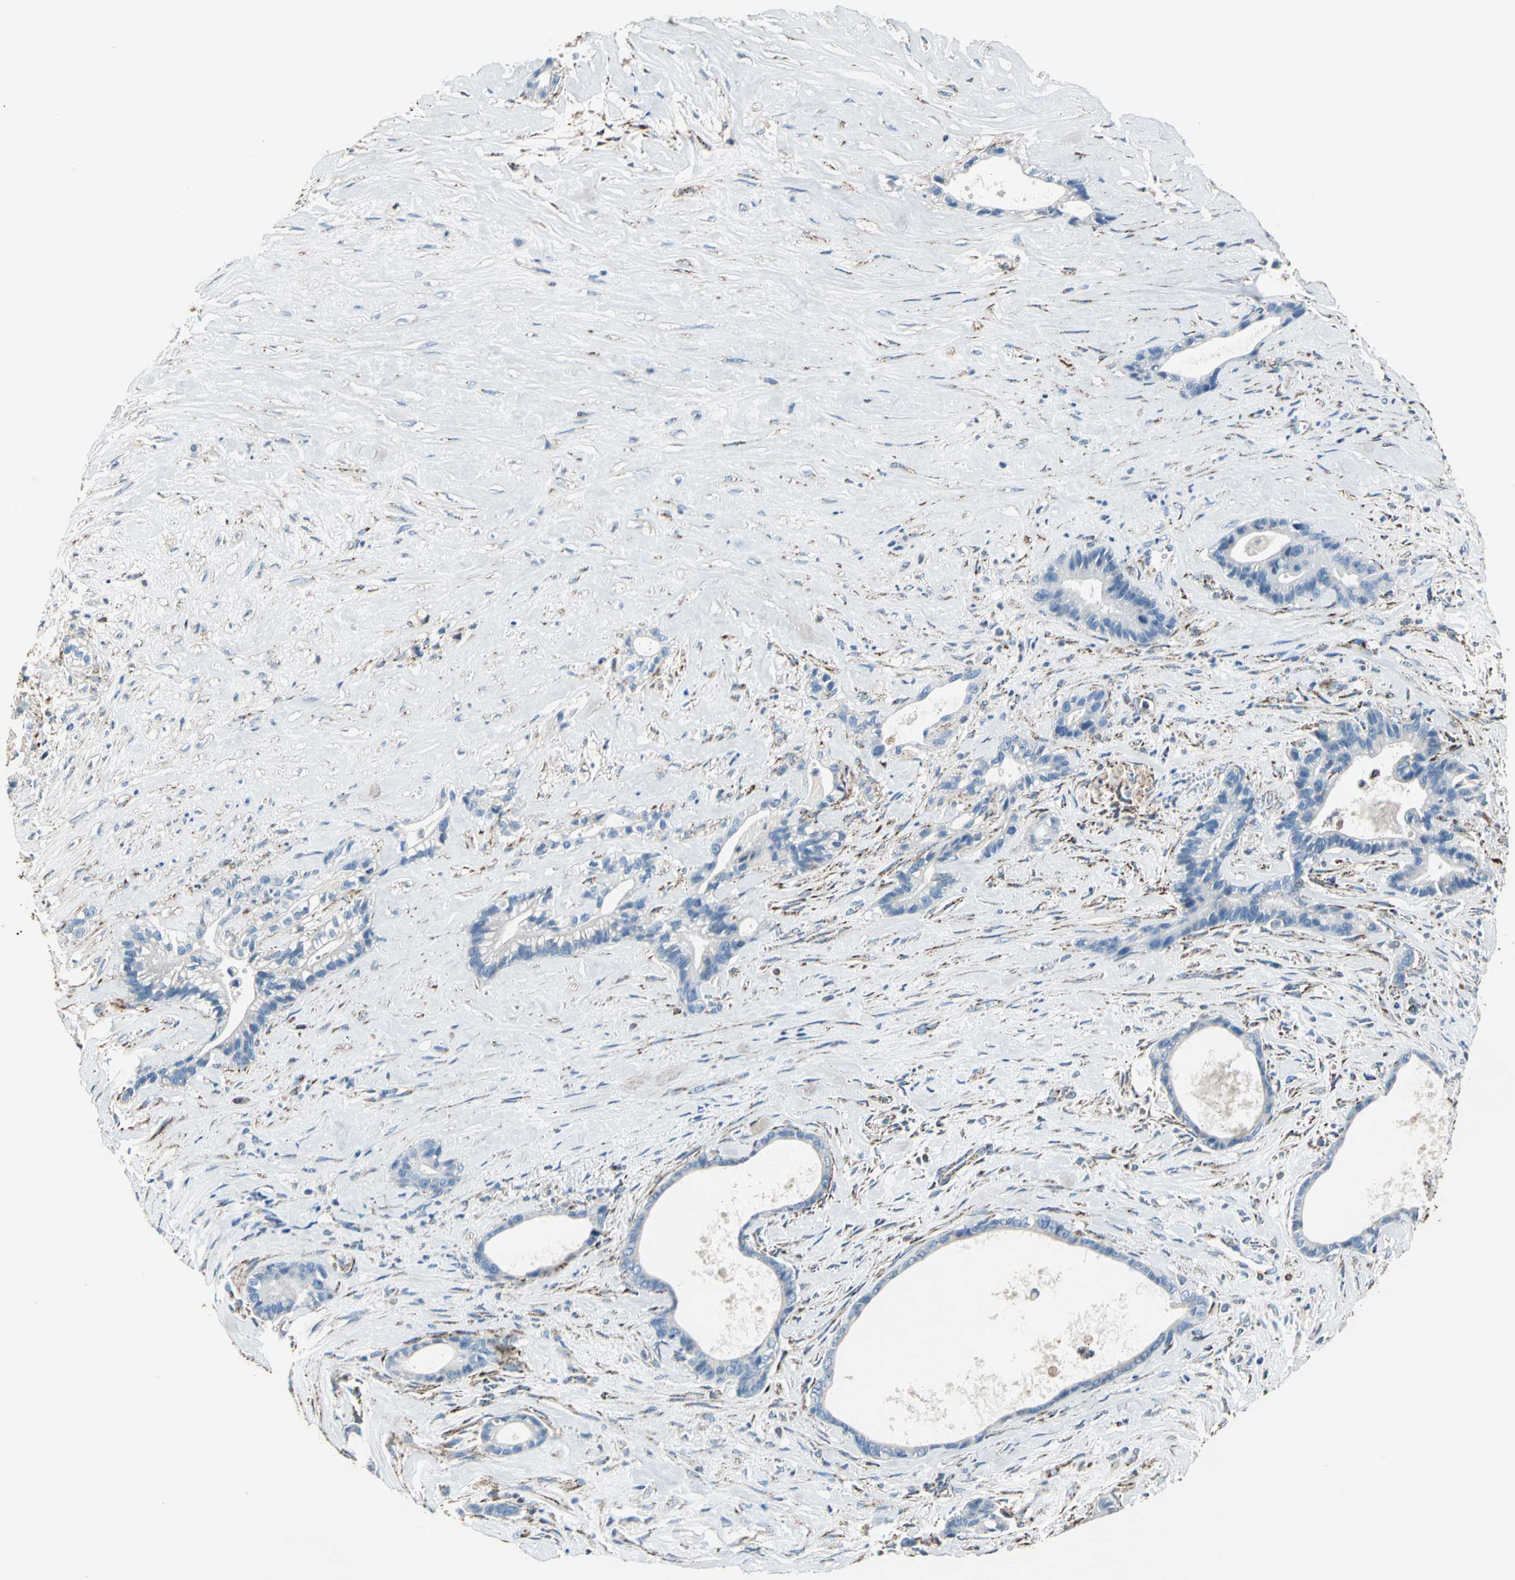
{"staining": {"intensity": "negative", "quantity": "none", "location": "none"}, "tissue": "liver cancer", "cell_type": "Tumor cells", "image_type": "cancer", "snomed": [{"axis": "morphology", "description": "Cholangiocarcinoma"}, {"axis": "topography", "description": "Liver"}], "caption": "Tumor cells are negative for brown protein staining in cholangiocarcinoma (liver).", "gene": "ECH1", "patient": {"sex": "female", "age": 55}}